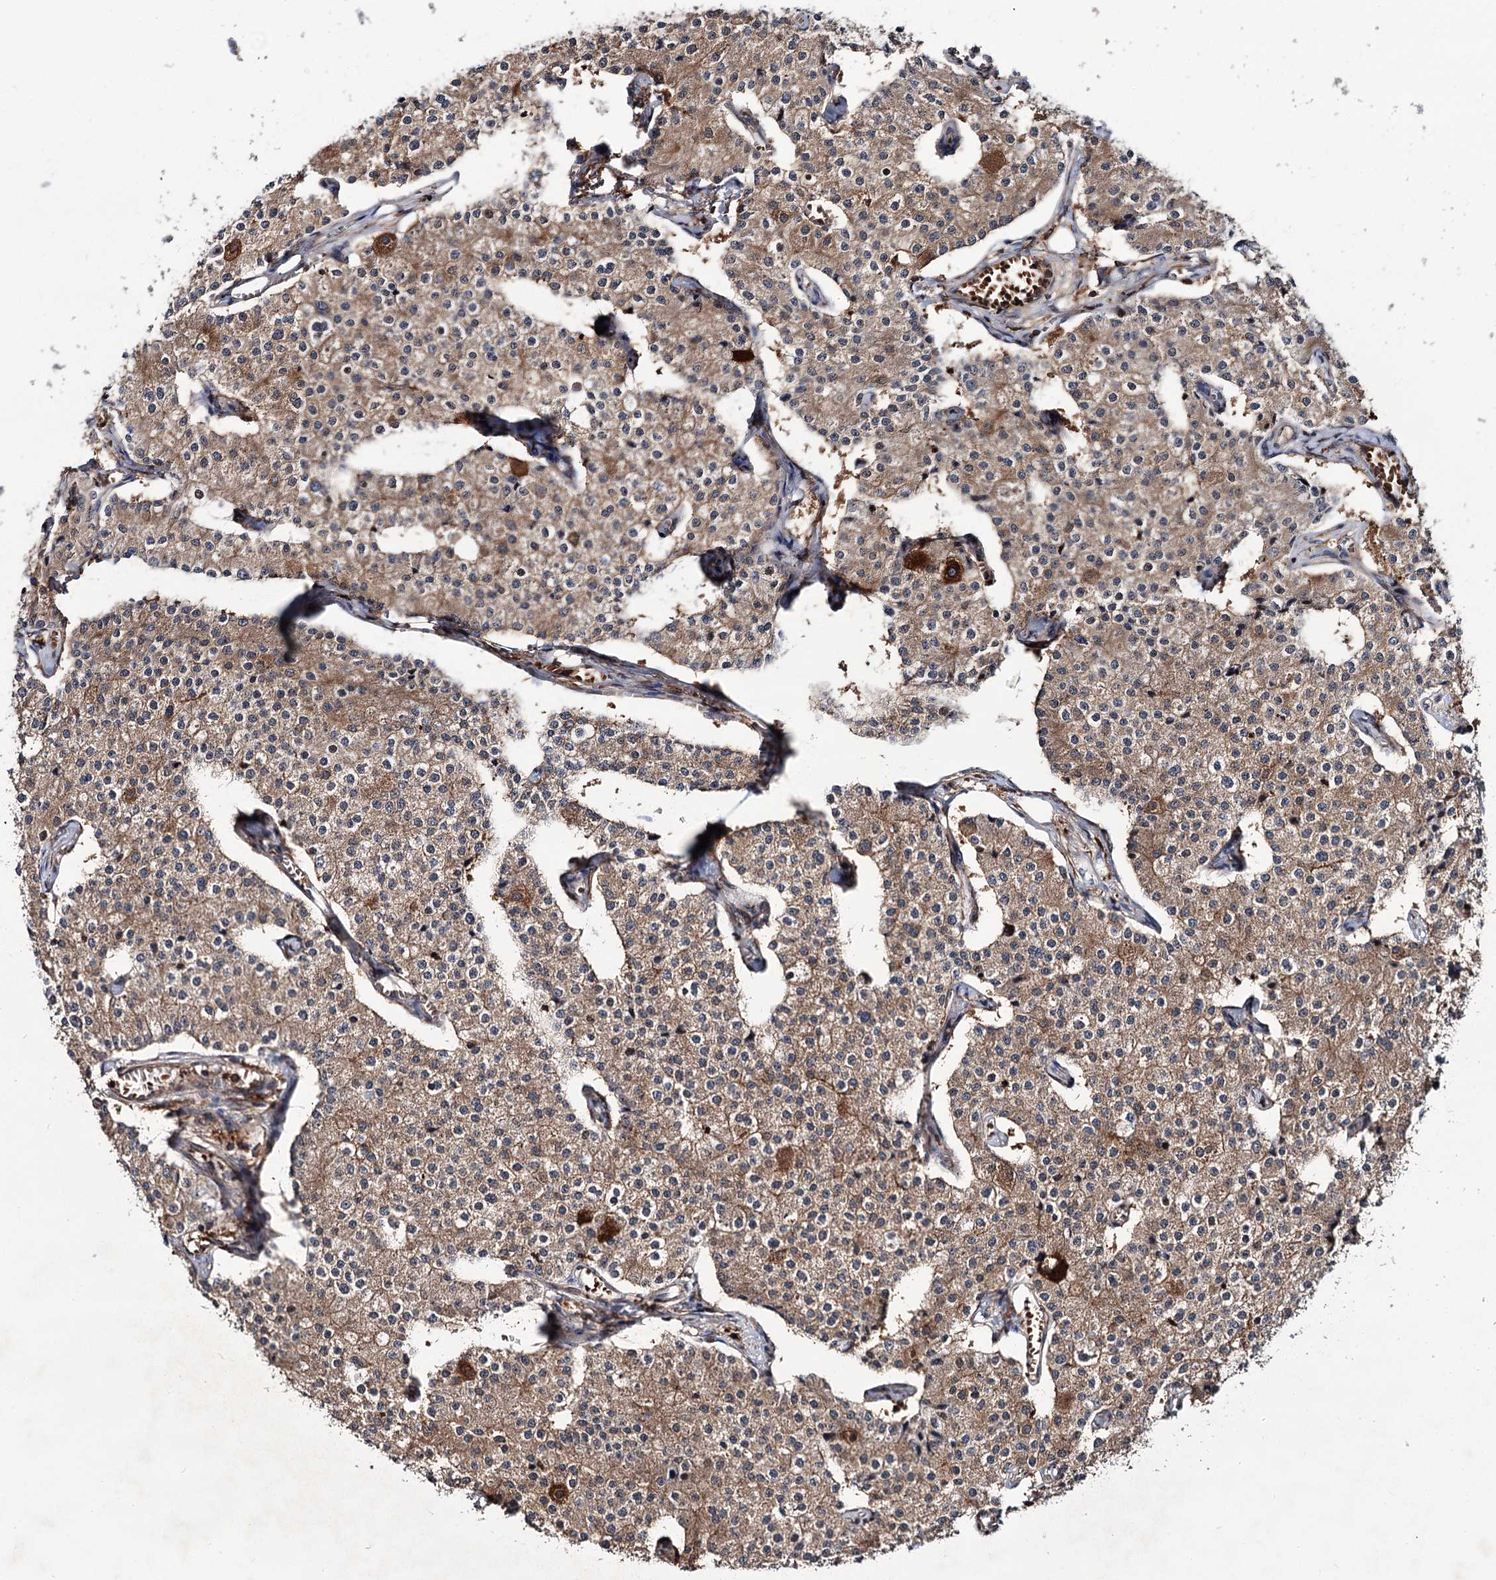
{"staining": {"intensity": "moderate", "quantity": ">75%", "location": "cytoplasmic/membranous"}, "tissue": "carcinoid", "cell_type": "Tumor cells", "image_type": "cancer", "snomed": [{"axis": "morphology", "description": "Carcinoid, malignant, NOS"}, {"axis": "topography", "description": "Colon"}], "caption": "Carcinoid tissue displays moderate cytoplasmic/membranous expression in approximately >75% of tumor cells (DAB (3,3'-diaminobenzidine) IHC with brightfield microscopy, high magnification).", "gene": "GRIP1", "patient": {"sex": "female", "age": 52}}